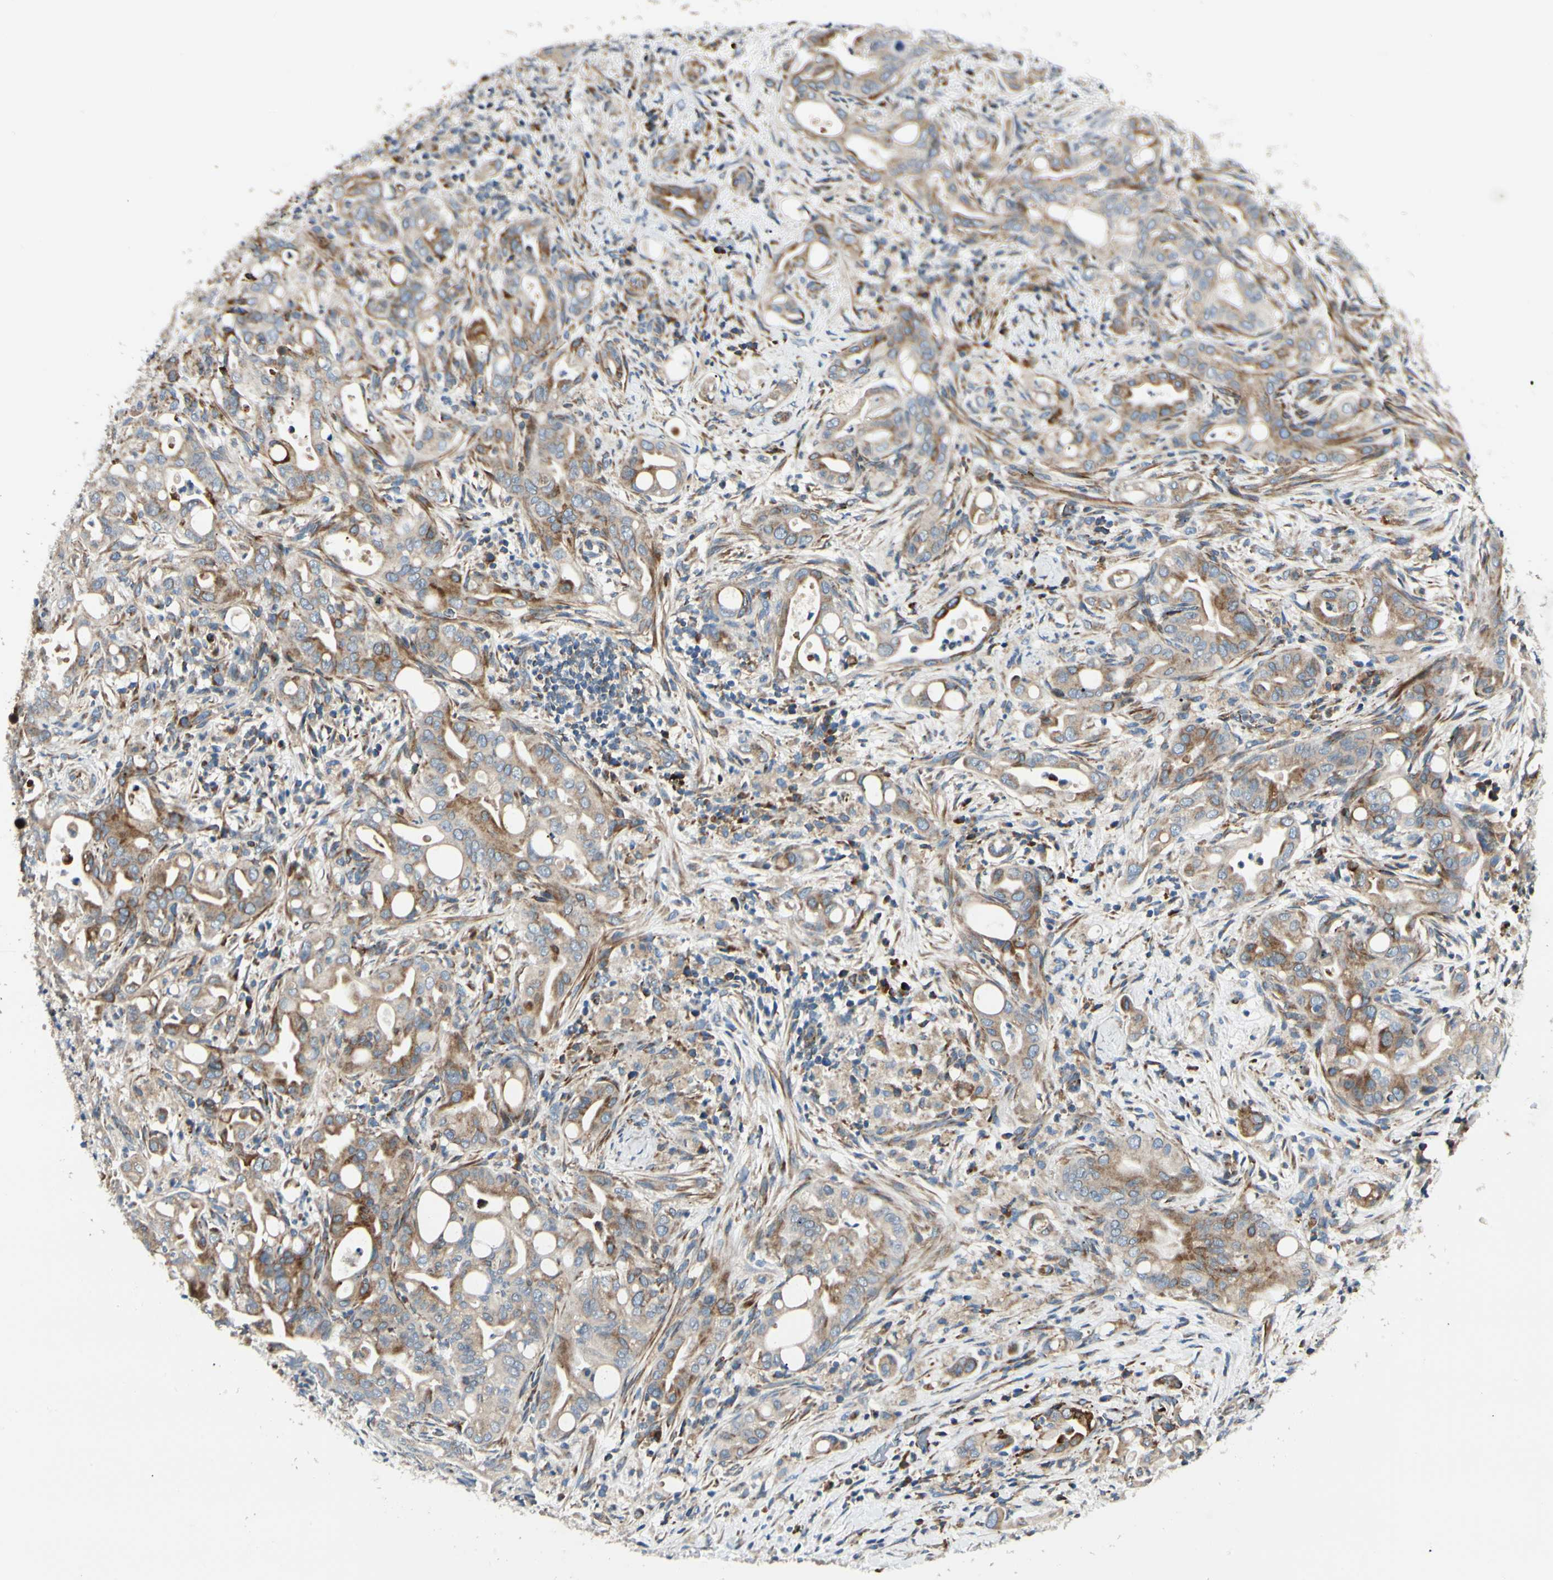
{"staining": {"intensity": "moderate", "quantity": ">75%", "location": "cytoplasmic/membranous"}, "tissue": "liver cancer", "cell_type": "Tumor cells", "image_type": "cancer", "snomed": [{"axis": "morphology", "description": "Cholangiocarcinoma"}, {"axis": "topography", "description": "Liver"}], "caption": "A medium amount of moderate cytoplasmic/membranous positivity is appreciated in approximately >75% of tumor cells in liver cancer (cholangiocarcinoma) tissue.", "gene": "MRPL9", "patient": {"sex": "female", "age": 68}}